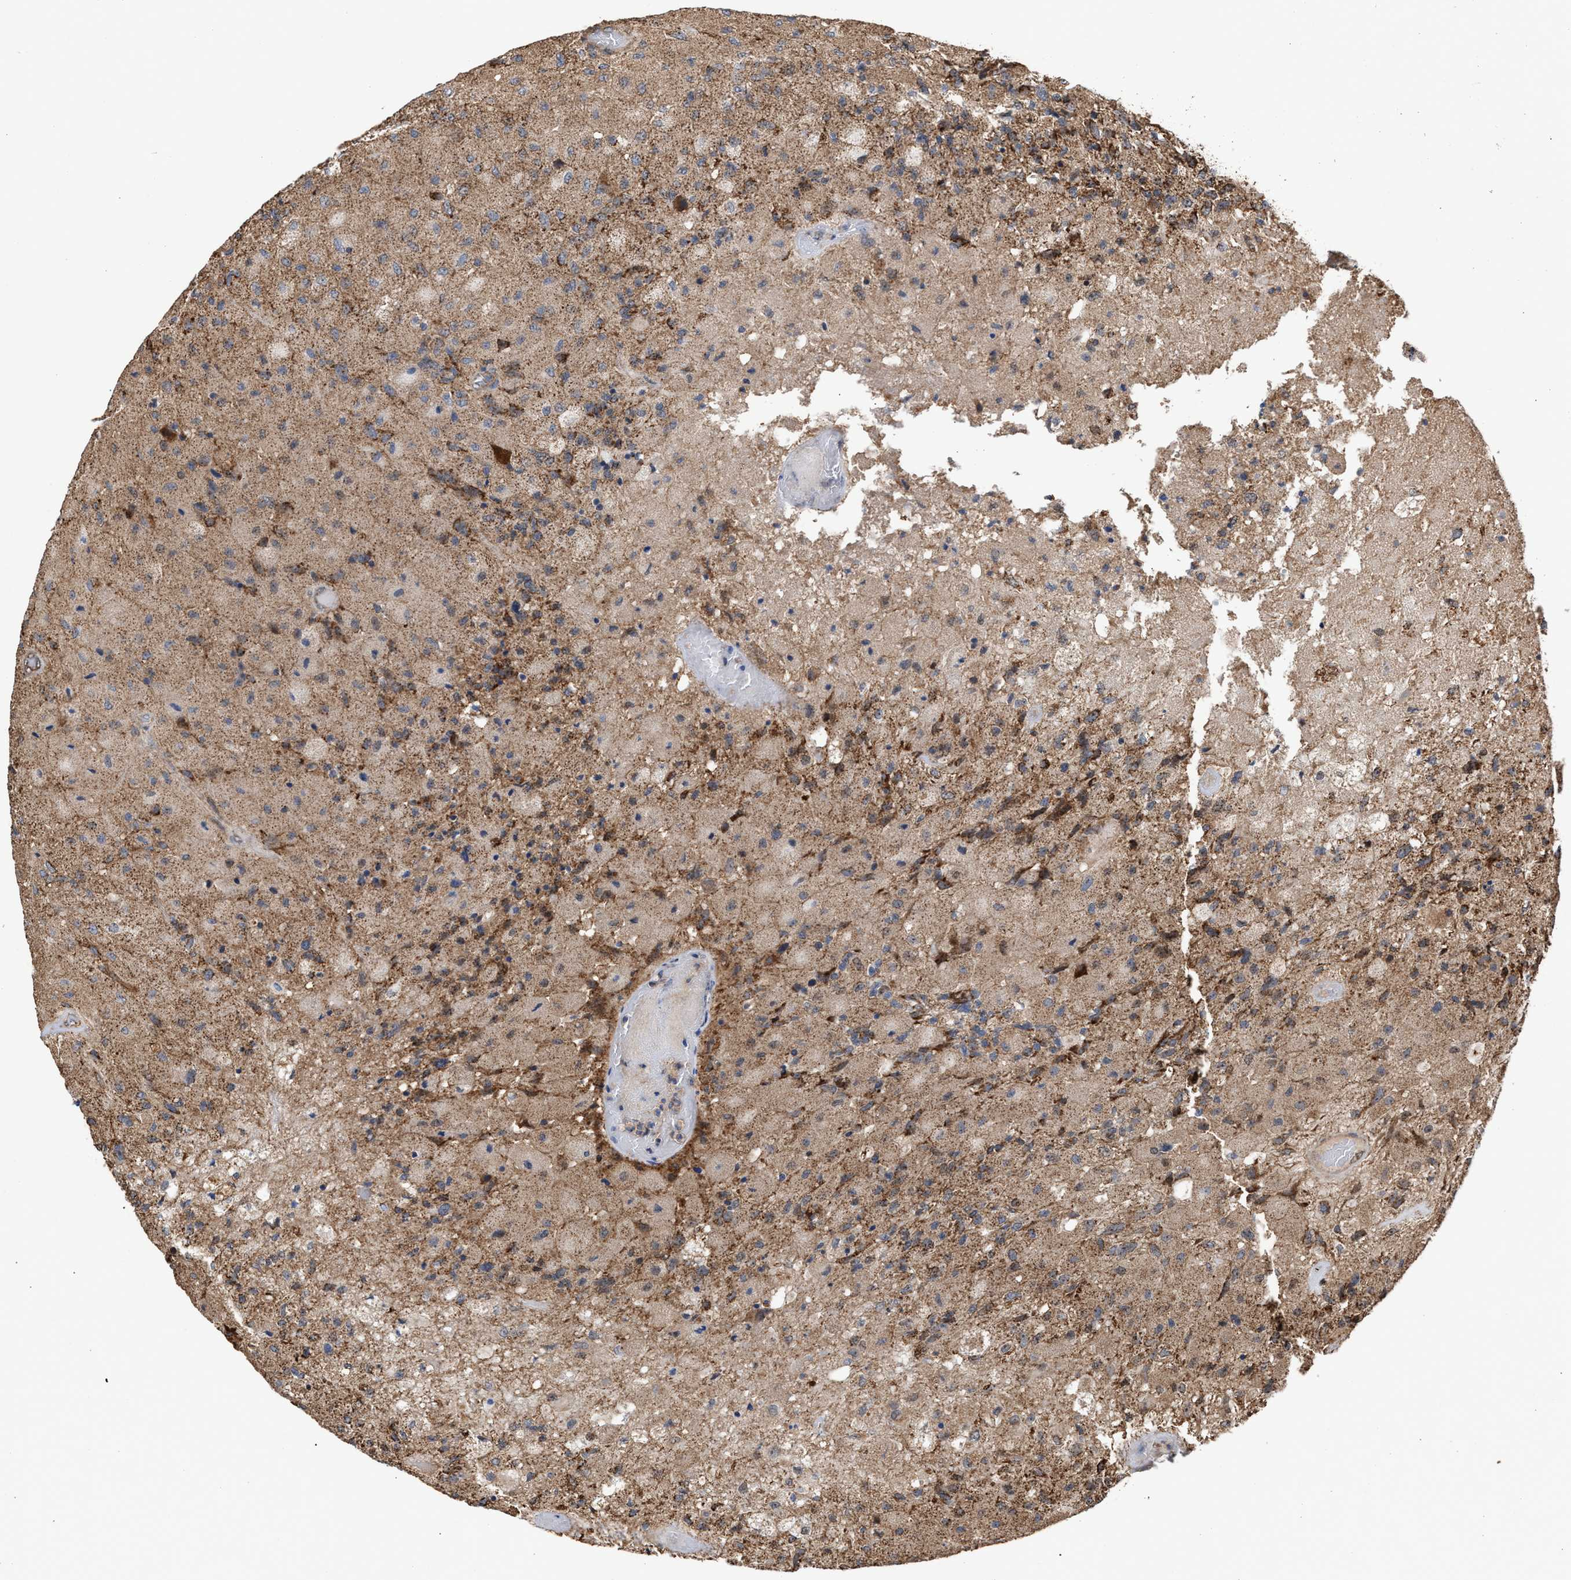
{"staining": {"intensity": "moderate", "quantity": "<25%", "location": "cytoplasmic/membranous"}, "tissue": "glioma", "cell_type": "Tumor cells", "image_type": "cancer", "snomed": [{"axis": "morphology", "description": "Normal tissue, NOS"}, {"axis": "morphology", "description": "Glioma, malignant, High grade"}, {"axis": "topography", "description": "Cerebral cortex"}], "caption": "Immunohistochemistry (IHC) image of malignant glioma (high-grade) stained for a protein (brown), which demonstrates low levels of moderate cytoplasmic/membranous expression in approximately <25% of tumor cells.", "gene": "EXOSC2", "patient": {"sex": "male", "age": 77}}